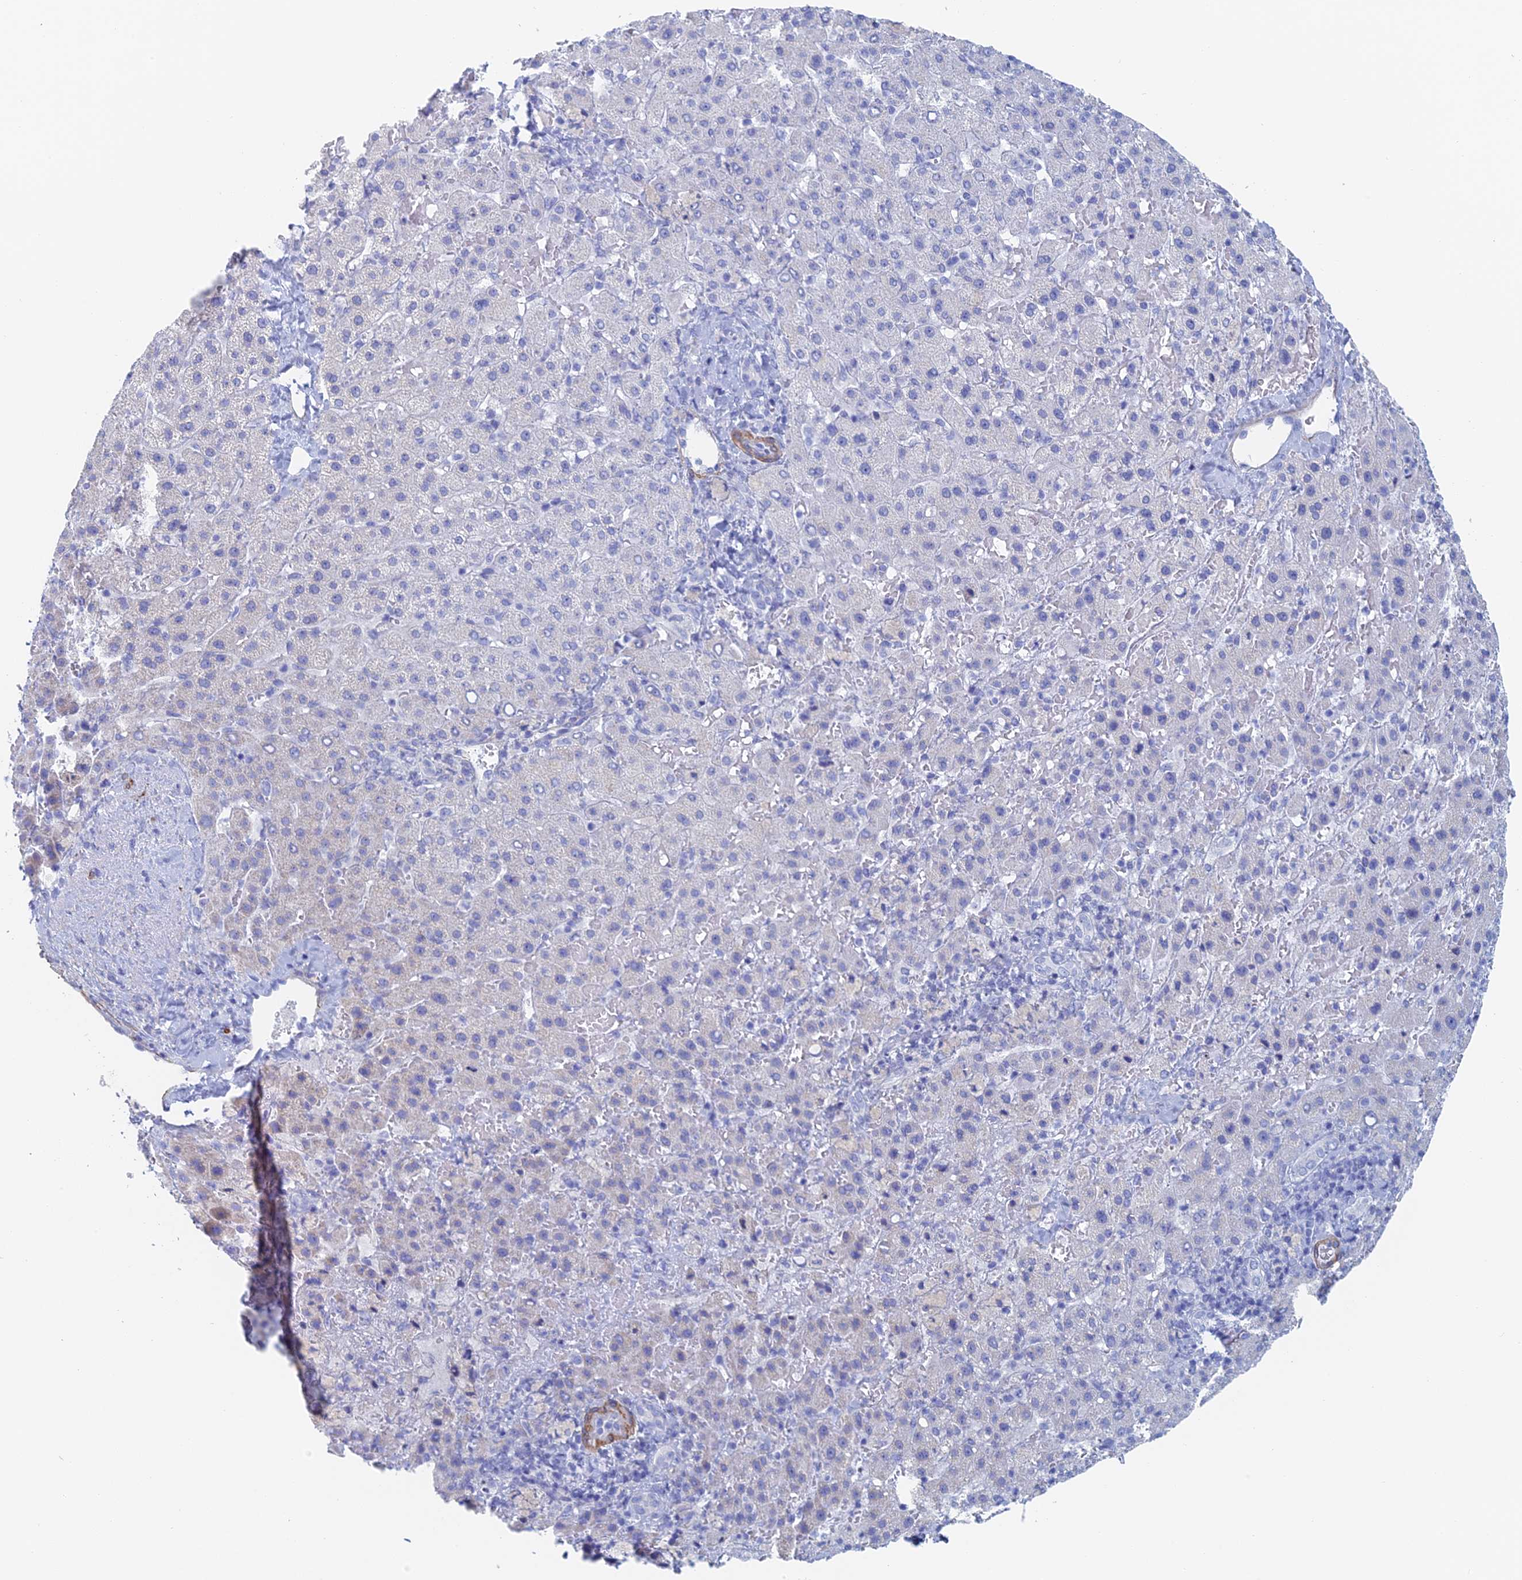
{"staining": {"intensity": "negative", "quantity": "none", "location": "none"}, "tissue": "liver cancer", "cell_type": "Tumor cells", "image_type": "cancer", "snomed": [{"axis": "morphology", "description": "Carcinoma, Hepatocellular, NOS"}, {"axis": "topography", "description": "Liver"}], "caption": "Tumor cells show no significant protein positivity in hepatocellular carcinoma (liver). (IHC, brightfield microscopy, high magnification).", "gene": "KCNK18", "patient": {"sex": "female", "age": 58}}